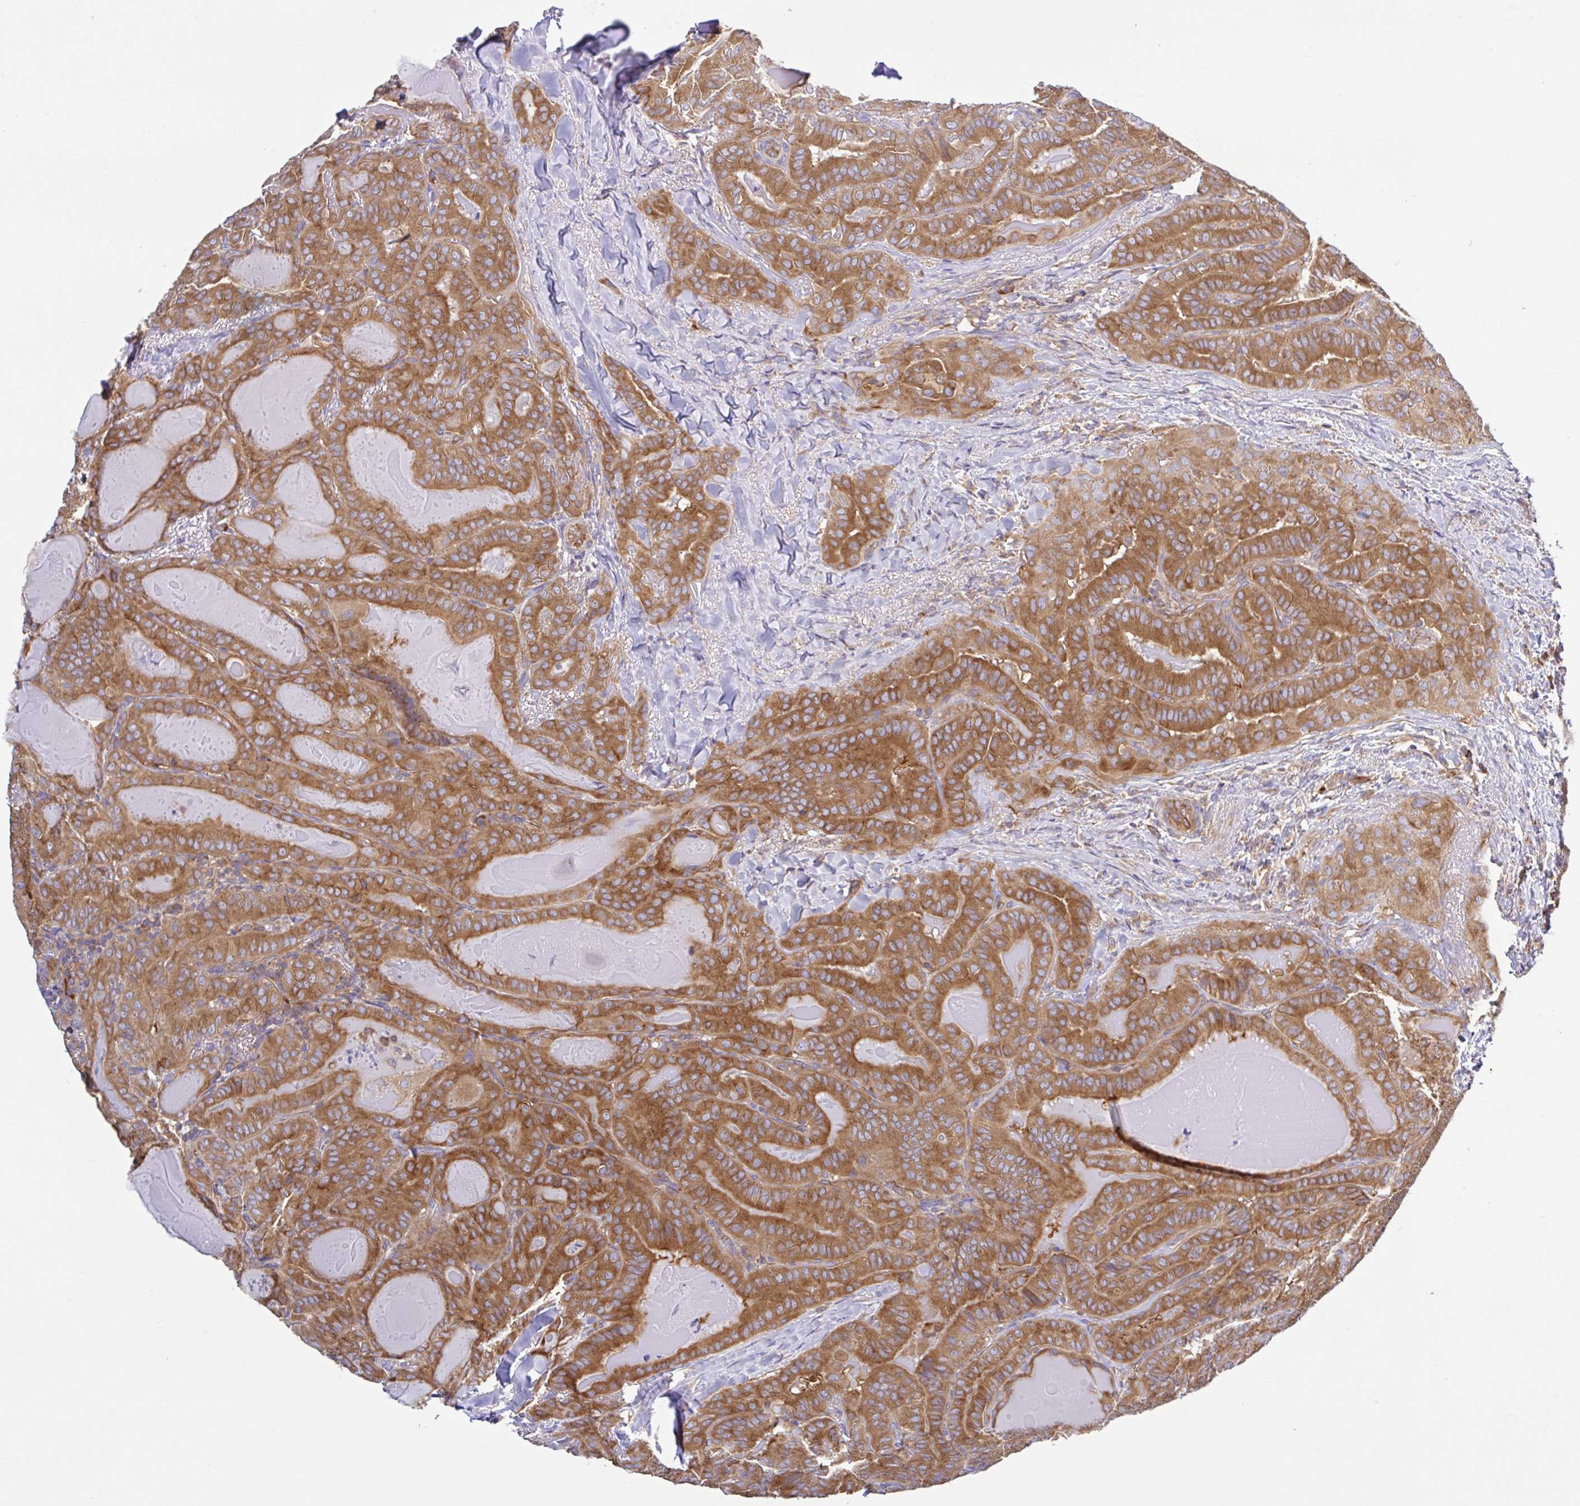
{"staining": {"intensity": "strong", "quantity": ">75%", "location": "cytoplasmic/membranous"}, "tissue": "thyroid cancer", "cell_type": "Tumor cells", "image_type": "cancer", "snomed": [{"axis": "morphology", "description": "Papillary adenocarcinoma, NOS"}, {"axis": "topography", "description": "Thyroid gland"}], "caption": "Immunohistochemistry (IHC) of thyroid papillary adenocarcinoma reveals high levels of strong cytoplasmic/membranous staining in about >75% of tumor cells.", "gene": "LARS1", "patient": {"sex": "female", "age": 68}}